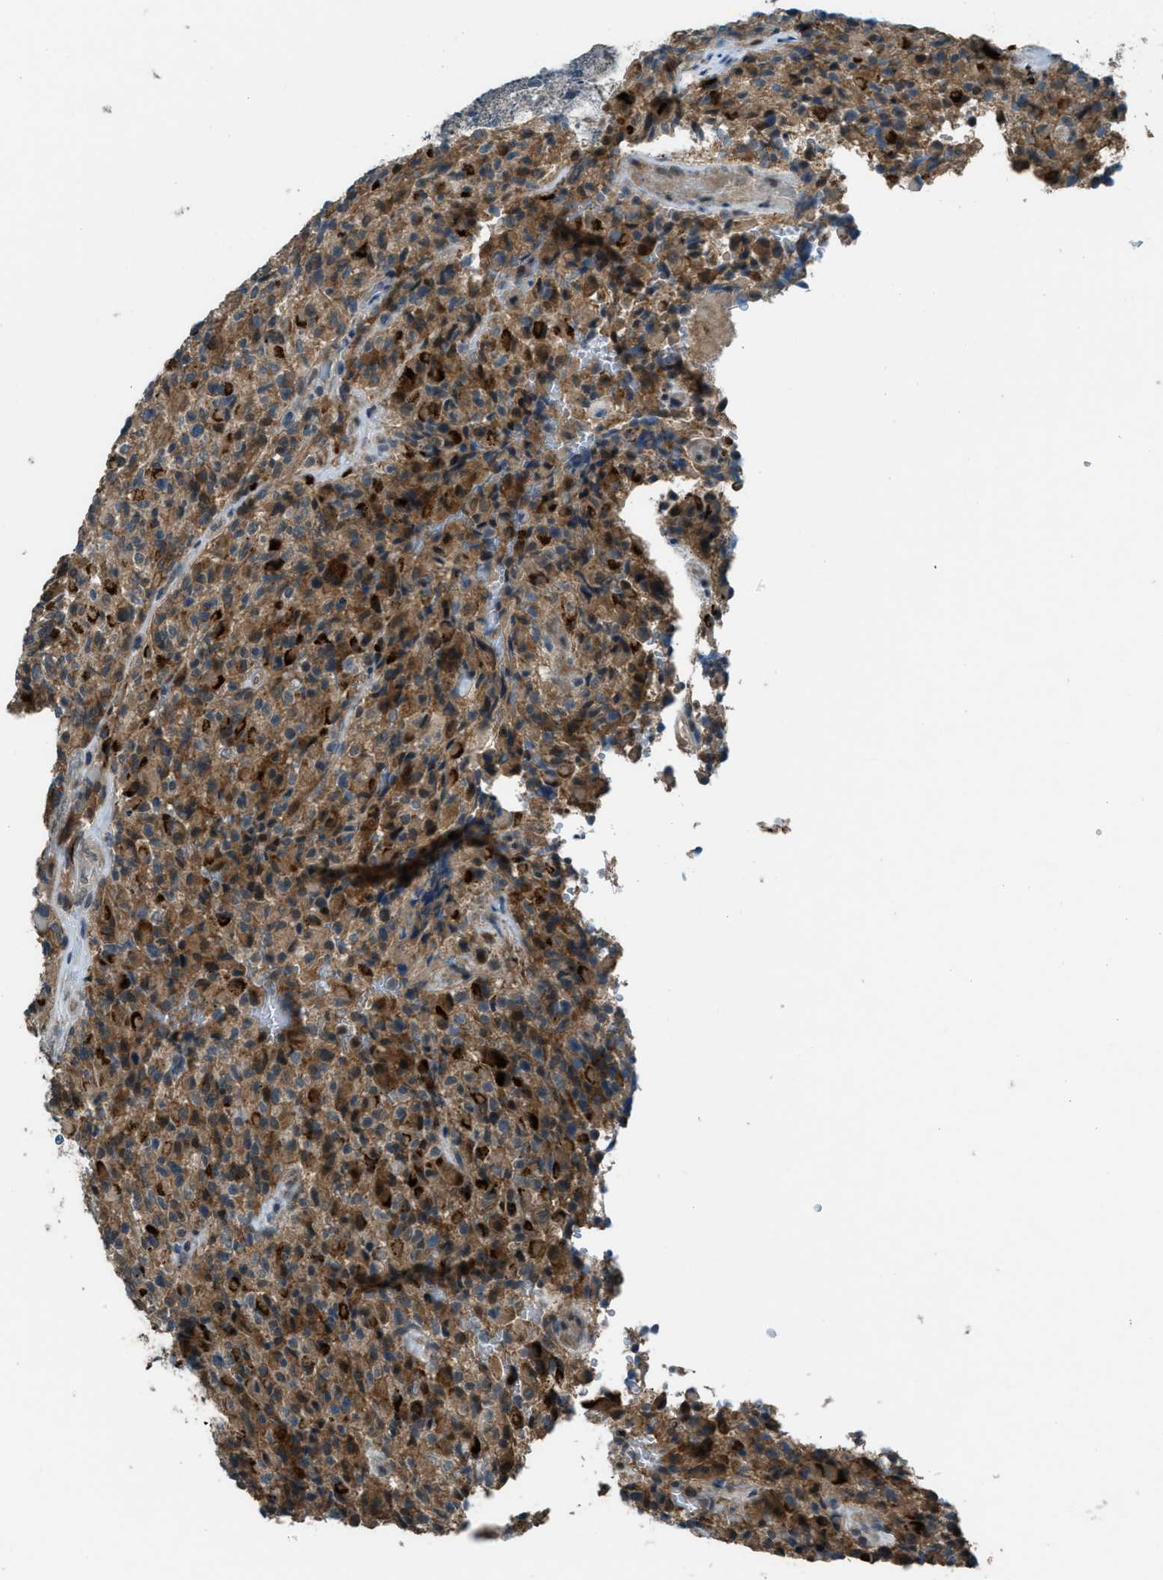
{"staining": {"intensity": "moderate", "quantity": ">75%", "location": "cytoplasmic/membranous"}, "tissue": "glioma", "cell_type": "Tumor cells", "image_type": "cancer", "snomed": [{"axis": "morphology", "description": "Glioma, malignant, High grade"}, {"axis": "topography", "description": "Brain"}], "caption": "Malignant glioma (high-grade) stained with a protein marker demonstrates moderate staining in tumor cells.", "gene": "NPEPL1", "patient": {"sex": "male", "age": 71}}